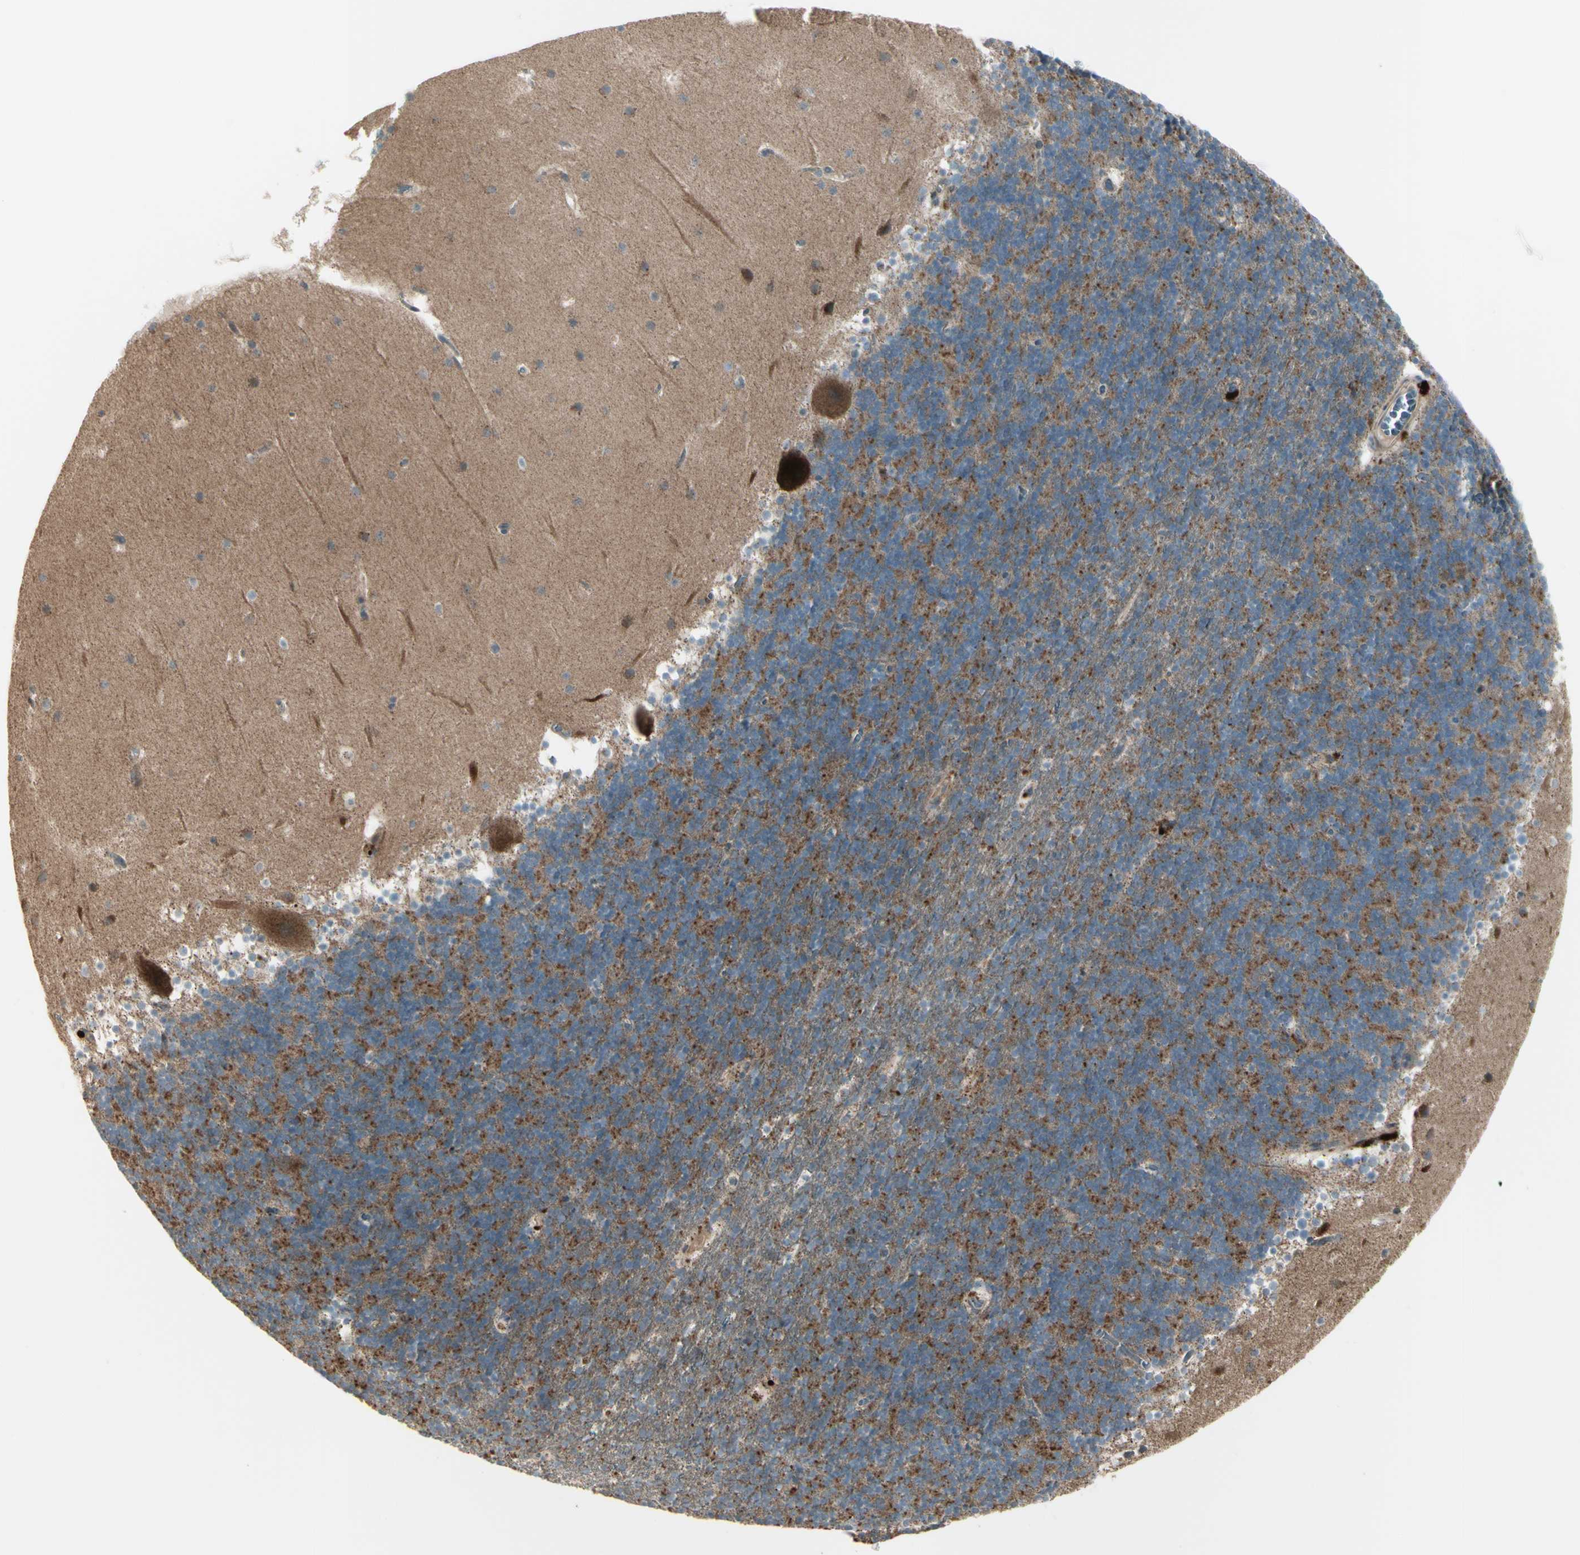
{"staining": {"intensity": "moderate", "quantity": "<25%", "location": "cytoplasmic/membranous"}, "tissue": "cerebellum", "cell_type": "Cells in granular layer", "image_type": "normal", "snomed": [{"axis": "morphology", "description": "Normal tissue, NOS"}, {"axis": "topography", "description": "Cerebellum"}], "caption": "A low amount of moderate cytoplasmic/membranous expression is present in approximately <25% of cells in granular layer in benign cerebellum. The protein is stained brown, and the nuclei are stained in blue (DAB IHC with brightfield microscopy, high magnification).", "gene": "OSTM1", "patient": {"sex": "male", "age": 45}}